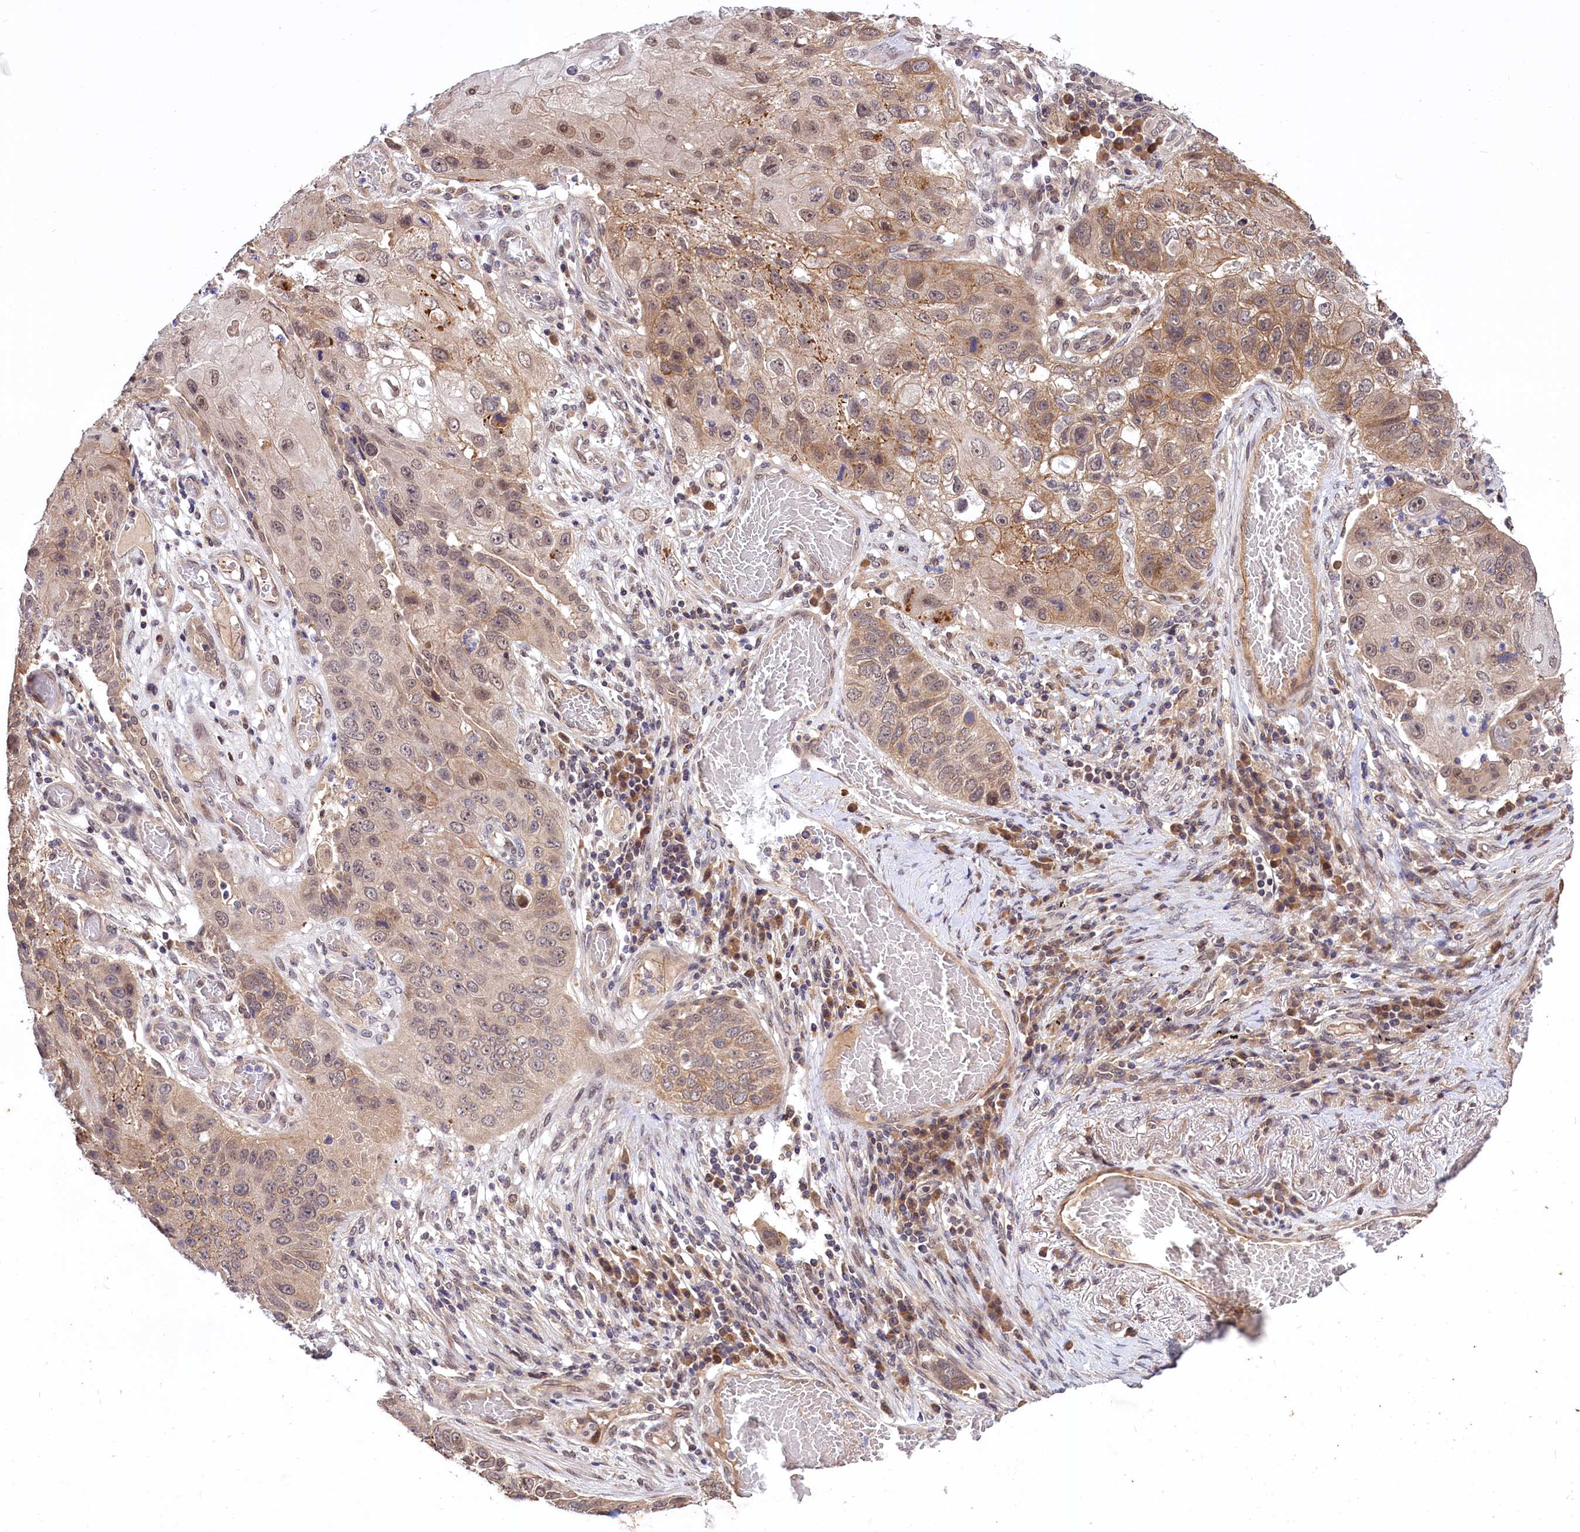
{"staining": {"intensity": "moderate", "quantity": "<25%", "location": "cytoplasmic/membranous,nuclear"}, "tissue": "lung cancer", "cell_type": "Tumor cells", "image_type": "cancer", "snomed": [{"axis": "morphology", "description": "Squamous cell carcinoma, NOS"}, {"axis": "topography", "description": "Lung"}], "caption": "Protein analysis of lung cancer tissue demonstrates moderate cytoplasmic/membranous and nuclear staining in about <25% of tumor cells.", "gene": "UBE3A", "patient": {"sex": "male", "age": 61}}